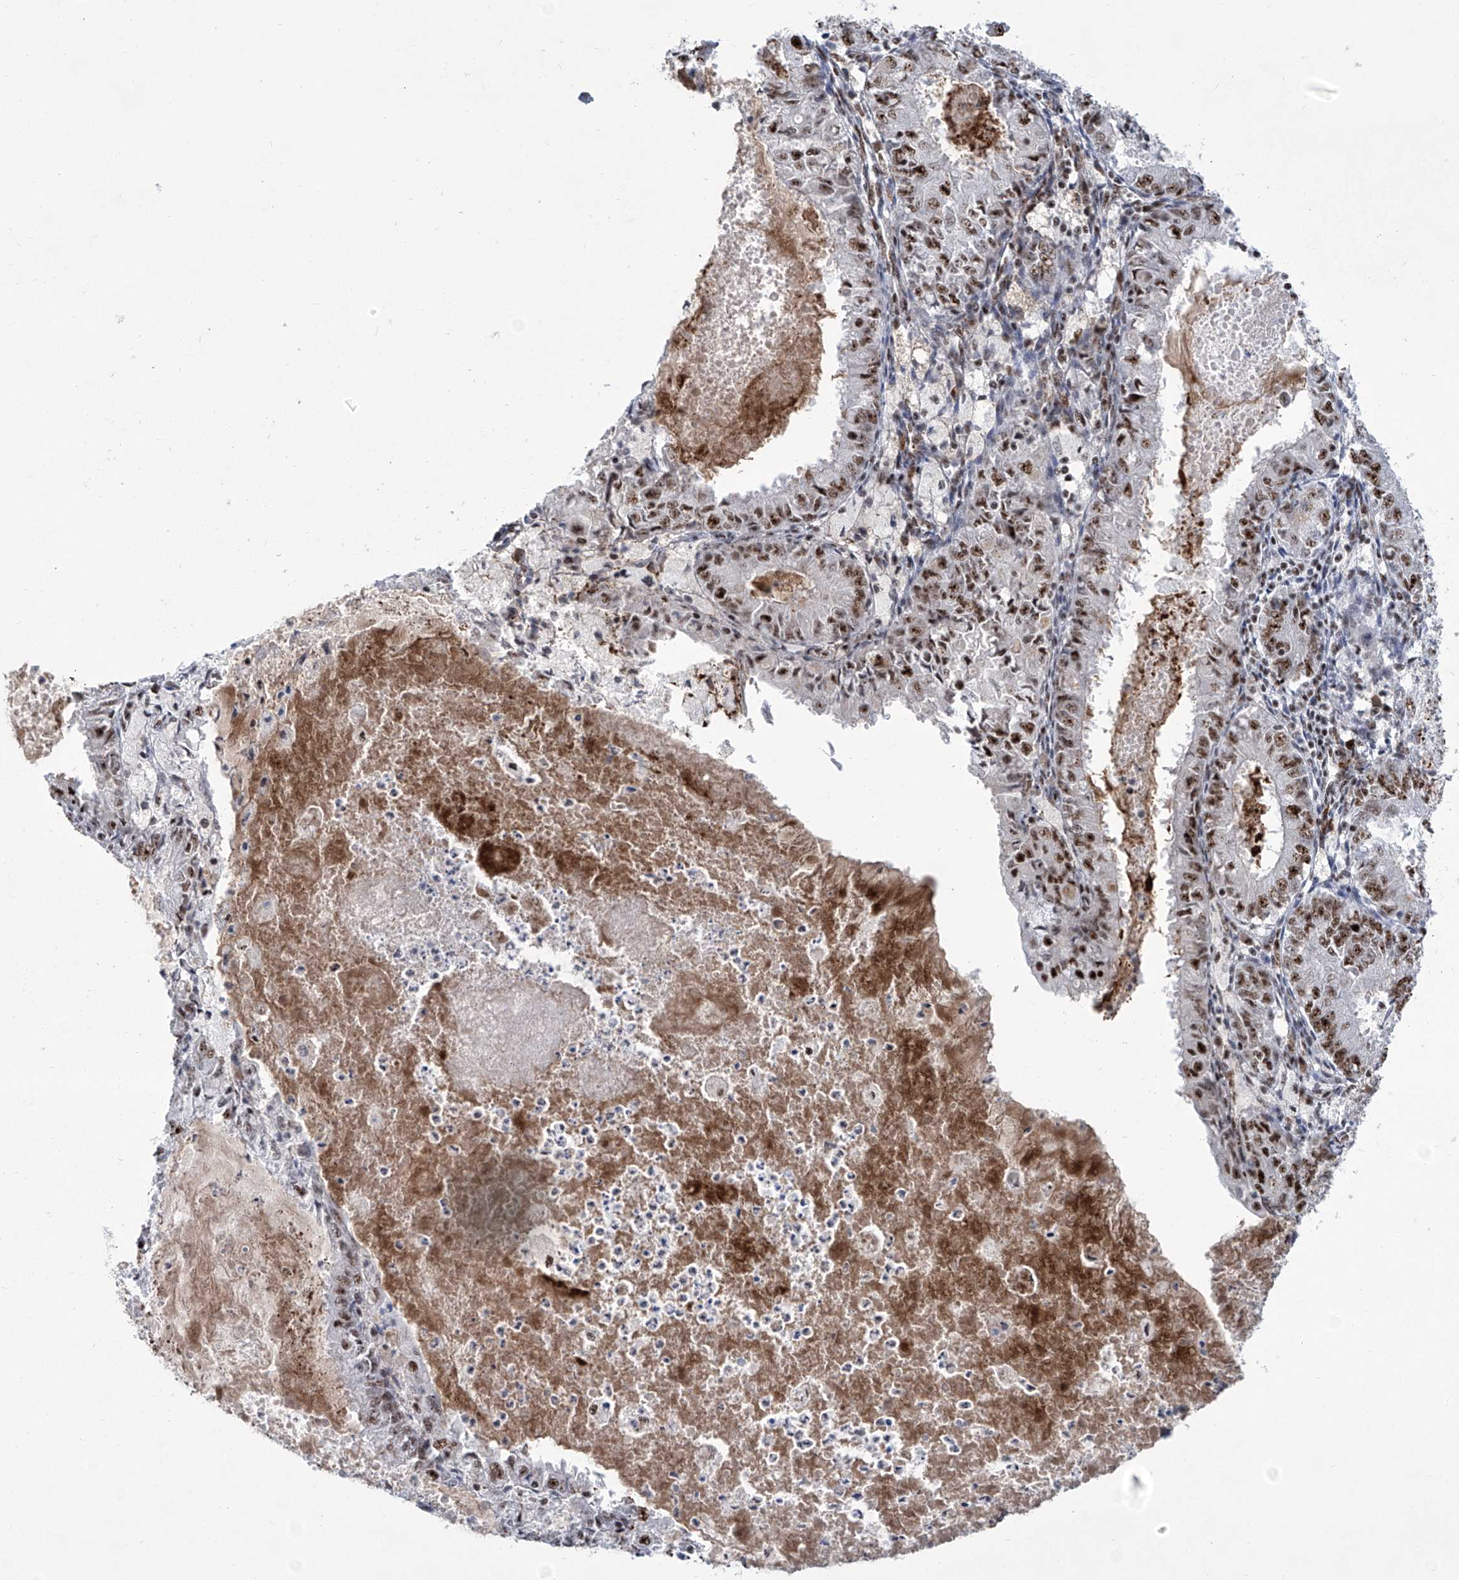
{"staining": {"intensity": "strong", "quantity": ">75%", "location": "nuclear"}, "tissue": "endometrial cancer", "cell_type": "Tumor cells", "image_type": "cancer", "snomed": [{"axis": "morphology", "description": "Adenocarcinoma, NOS"}, {"axis": "topography", "description": "Endometrium"}], "caption": "Protein expression analysis of endometrial cancer (adenocarcinoma) exhibits strong nuclear positivity in about >75% of tumor cells.", "gene": "FBXL4", "patient": {"sex": "female", "age": 57}}